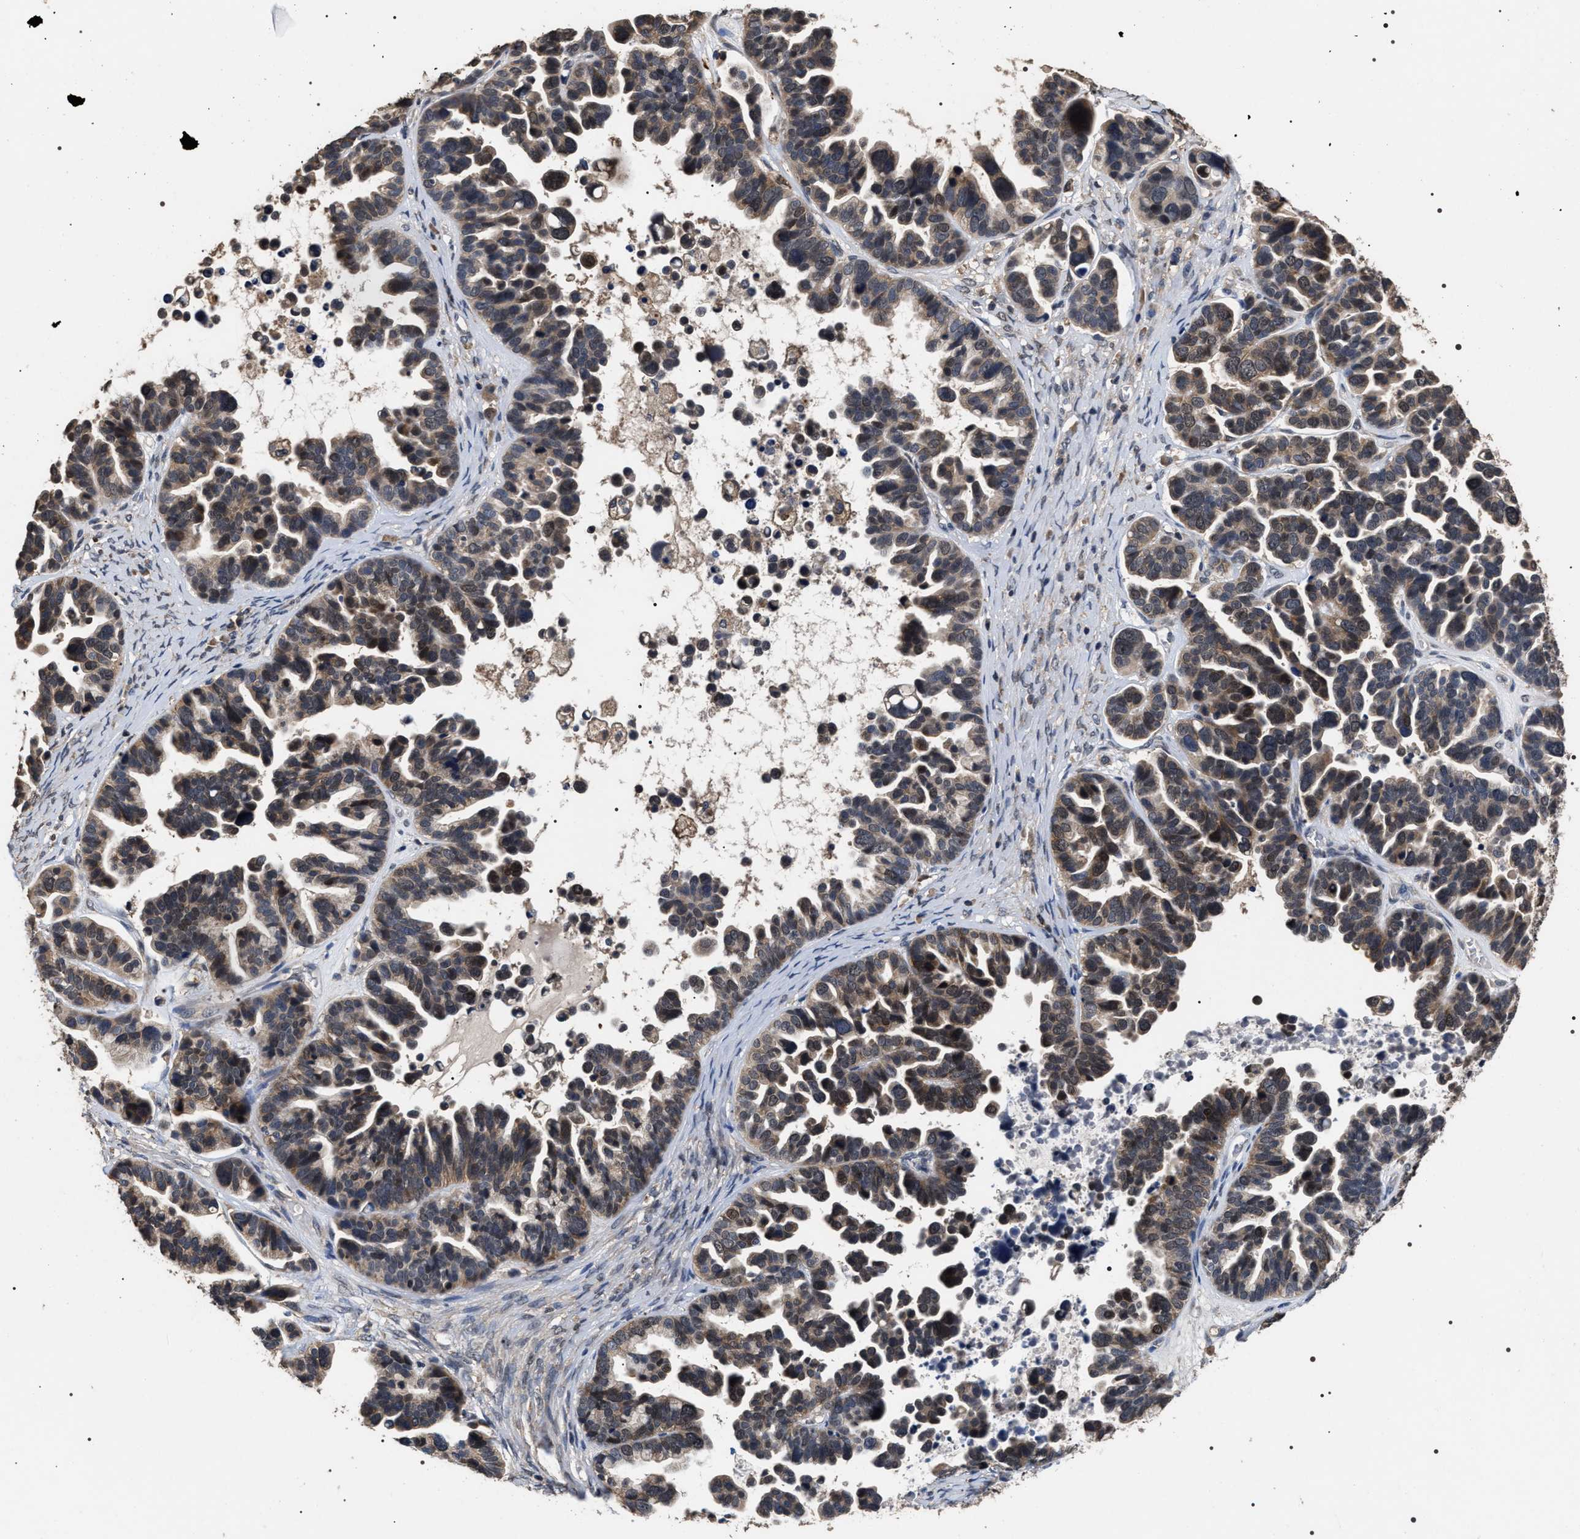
{"staining": {"intensity": "weak", "quantity": ">75%", "location": "cytoplasmic/membranous"}, "tissue": "ovarian cancer", "cell_type": "Tumor cells", "image_type": "cancer", "snomed": [{"axis": "morphology", "description": "Cystadenocarcinoma, serous, NOS"}, {"axis": "topography", "description": "Ovary"}], "caption": "An IHC micrograph of tumor tissue is shown. Protein staining in brown highlights weak cytoplasmic/membranous positivity in ovarian serous cystadenocarcinoma within tumor cells.", "gene": "UPF3A", "patient": {"sex": "female", "age": 56}}